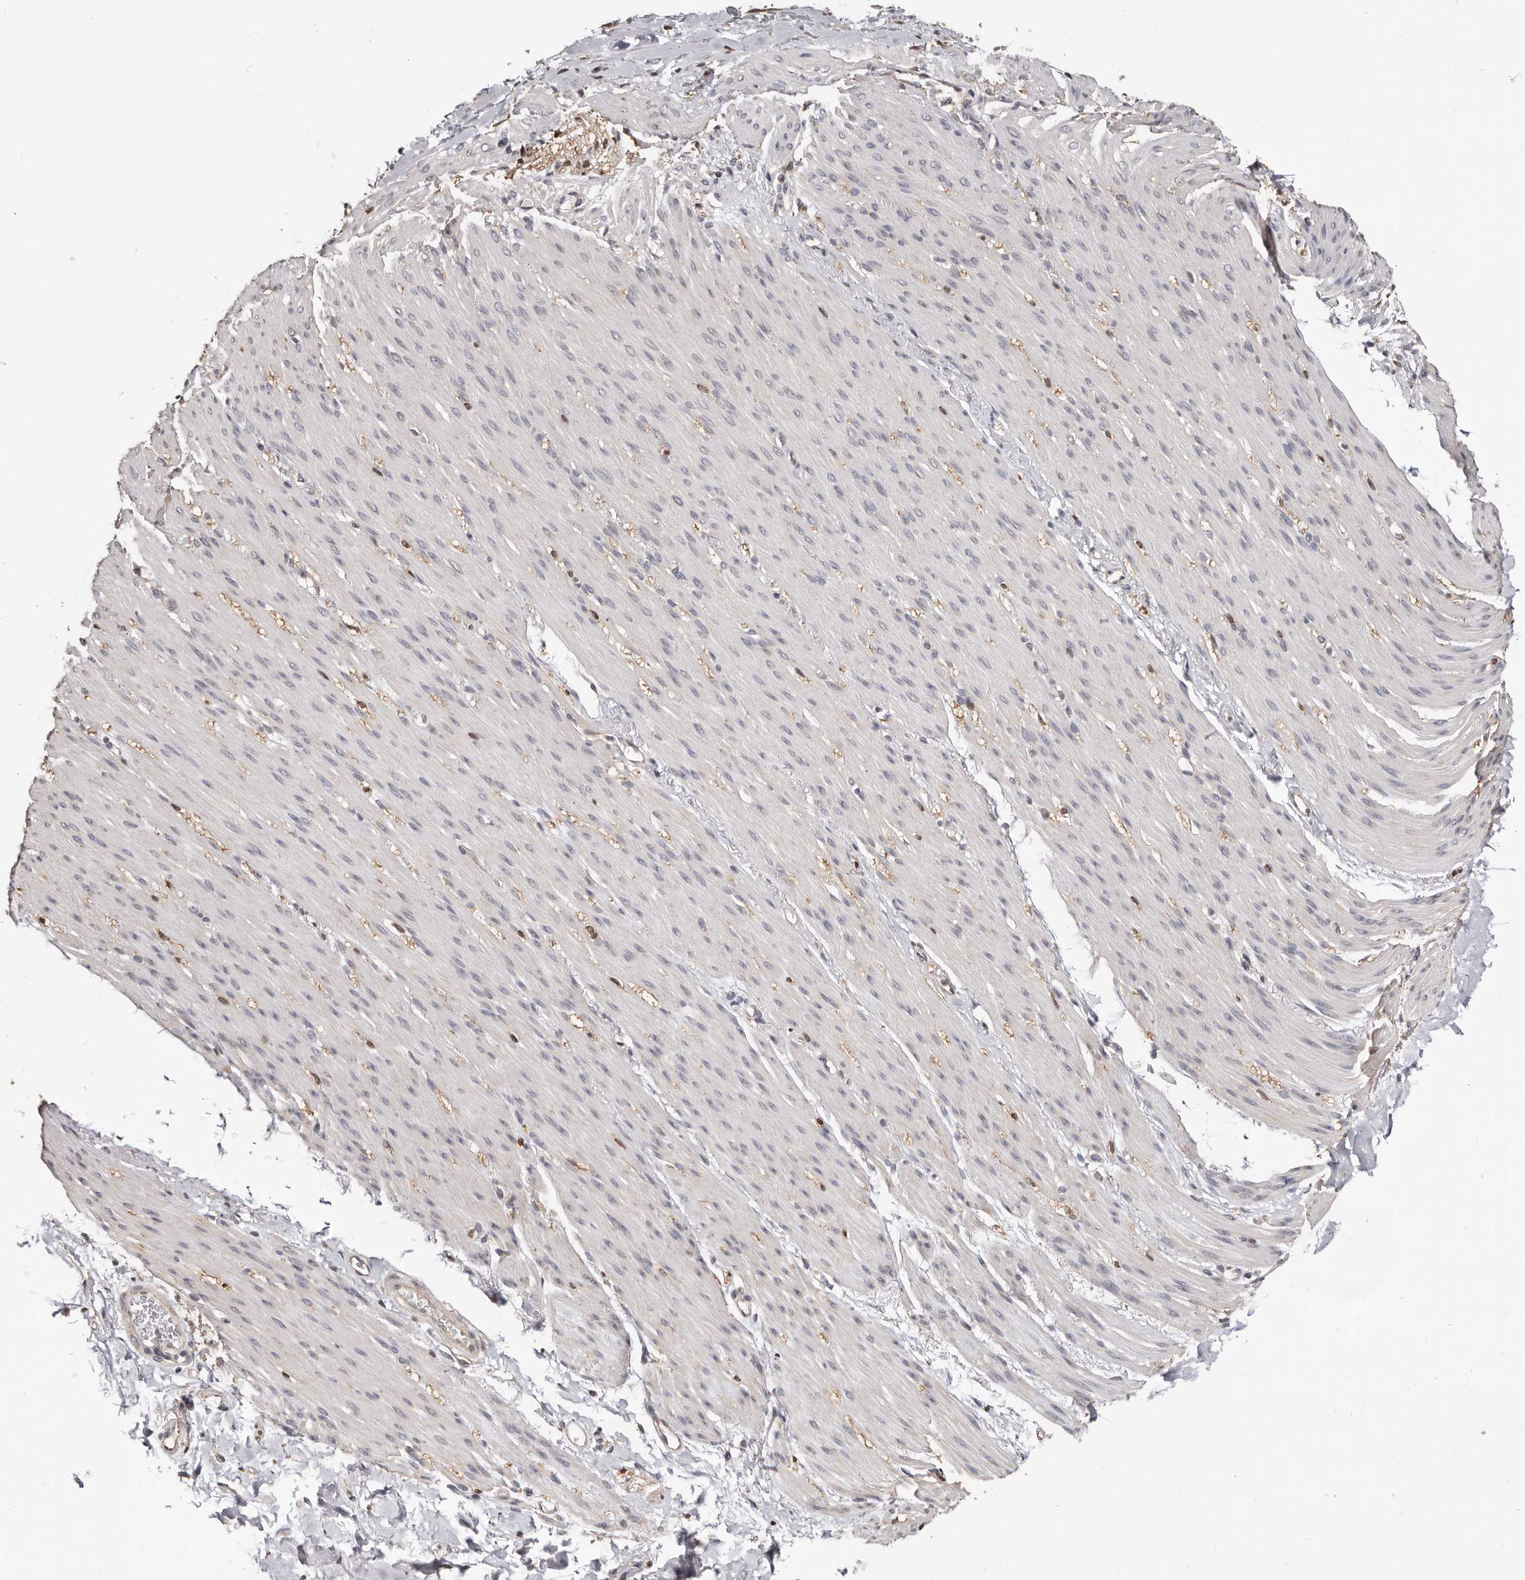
{"staining": {"intensity": "negative", "quantity": "none", "location": "none"}, "tissue": "smooth muscle", "cell_type": "Smooth muscle cells", "image_type": "normal", "snomed": [{"axis": "morphology", "description": "Normal tissue, NOS"}, {"axis": "topography", "description": "Colon"}, {"axis": "topography", "description": "Peripheral nerve tissue"}], "caption": "Immunohistochemistry histopathology image of normal smooth muscle: smooth muscle stained with DAB demonstrates no significant protein staining in smooth muscle cells.", "gene": "KHDRBS2", "patient": {"sex": "female", "age": 61}}